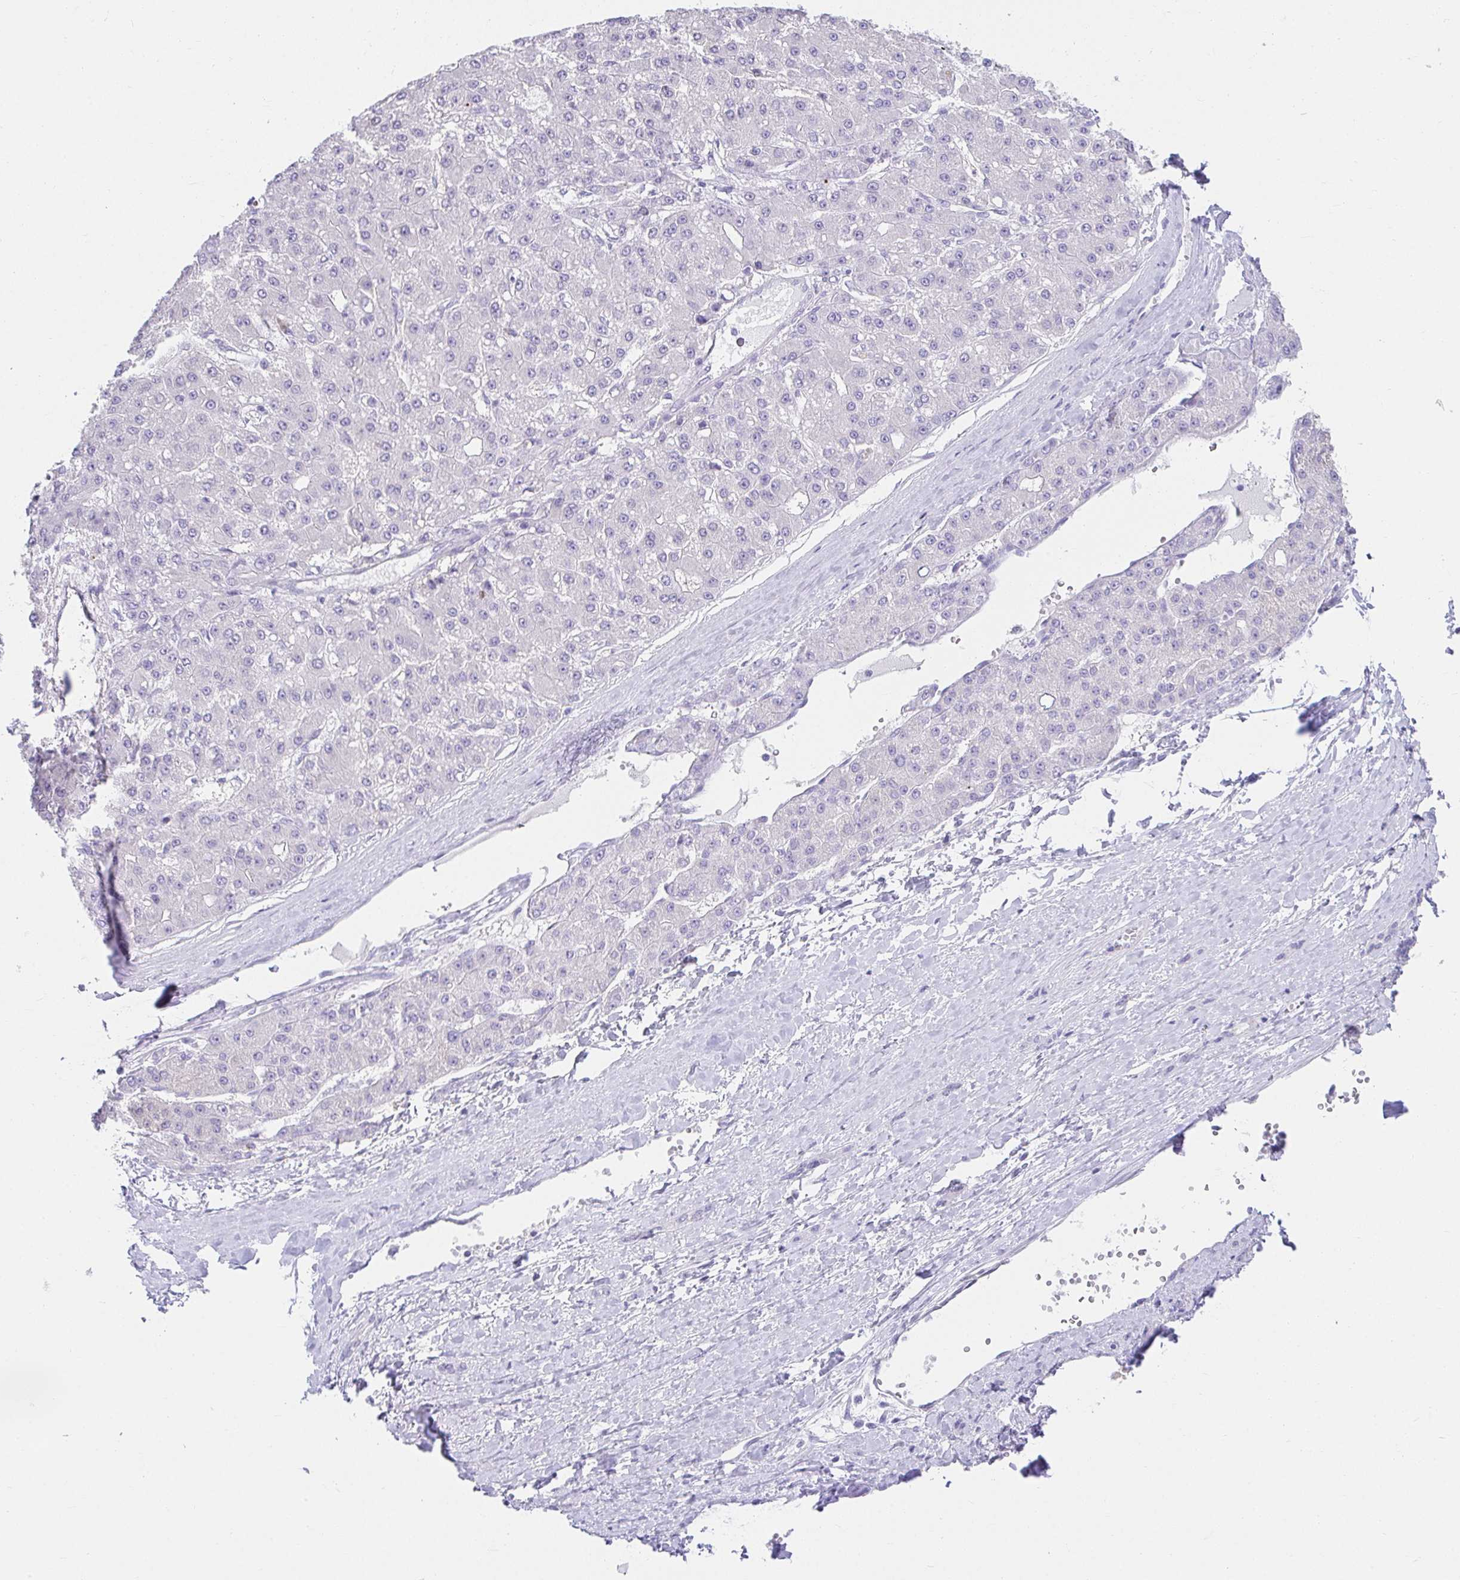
{"staining": {"intensity": "negative", "quantity": "none", "location": "none"}, "tissue": "liver cancer", "cell_type": "Tumor cells", "image_type": "cancer", "snomed": [{"axis": "morphology", "description": "Carcinoma, Hepatocellular, NOS"}, {"axis": "topography", "description": "Liver"}], "caption": "This is an immunohistochemistry (IHC) photomicrograph of hepatocellular carcinoma (liver). There is no expression in tumor cells.", "gene": "VGLL1", "patient": {"sex": "male", "age": 67}}